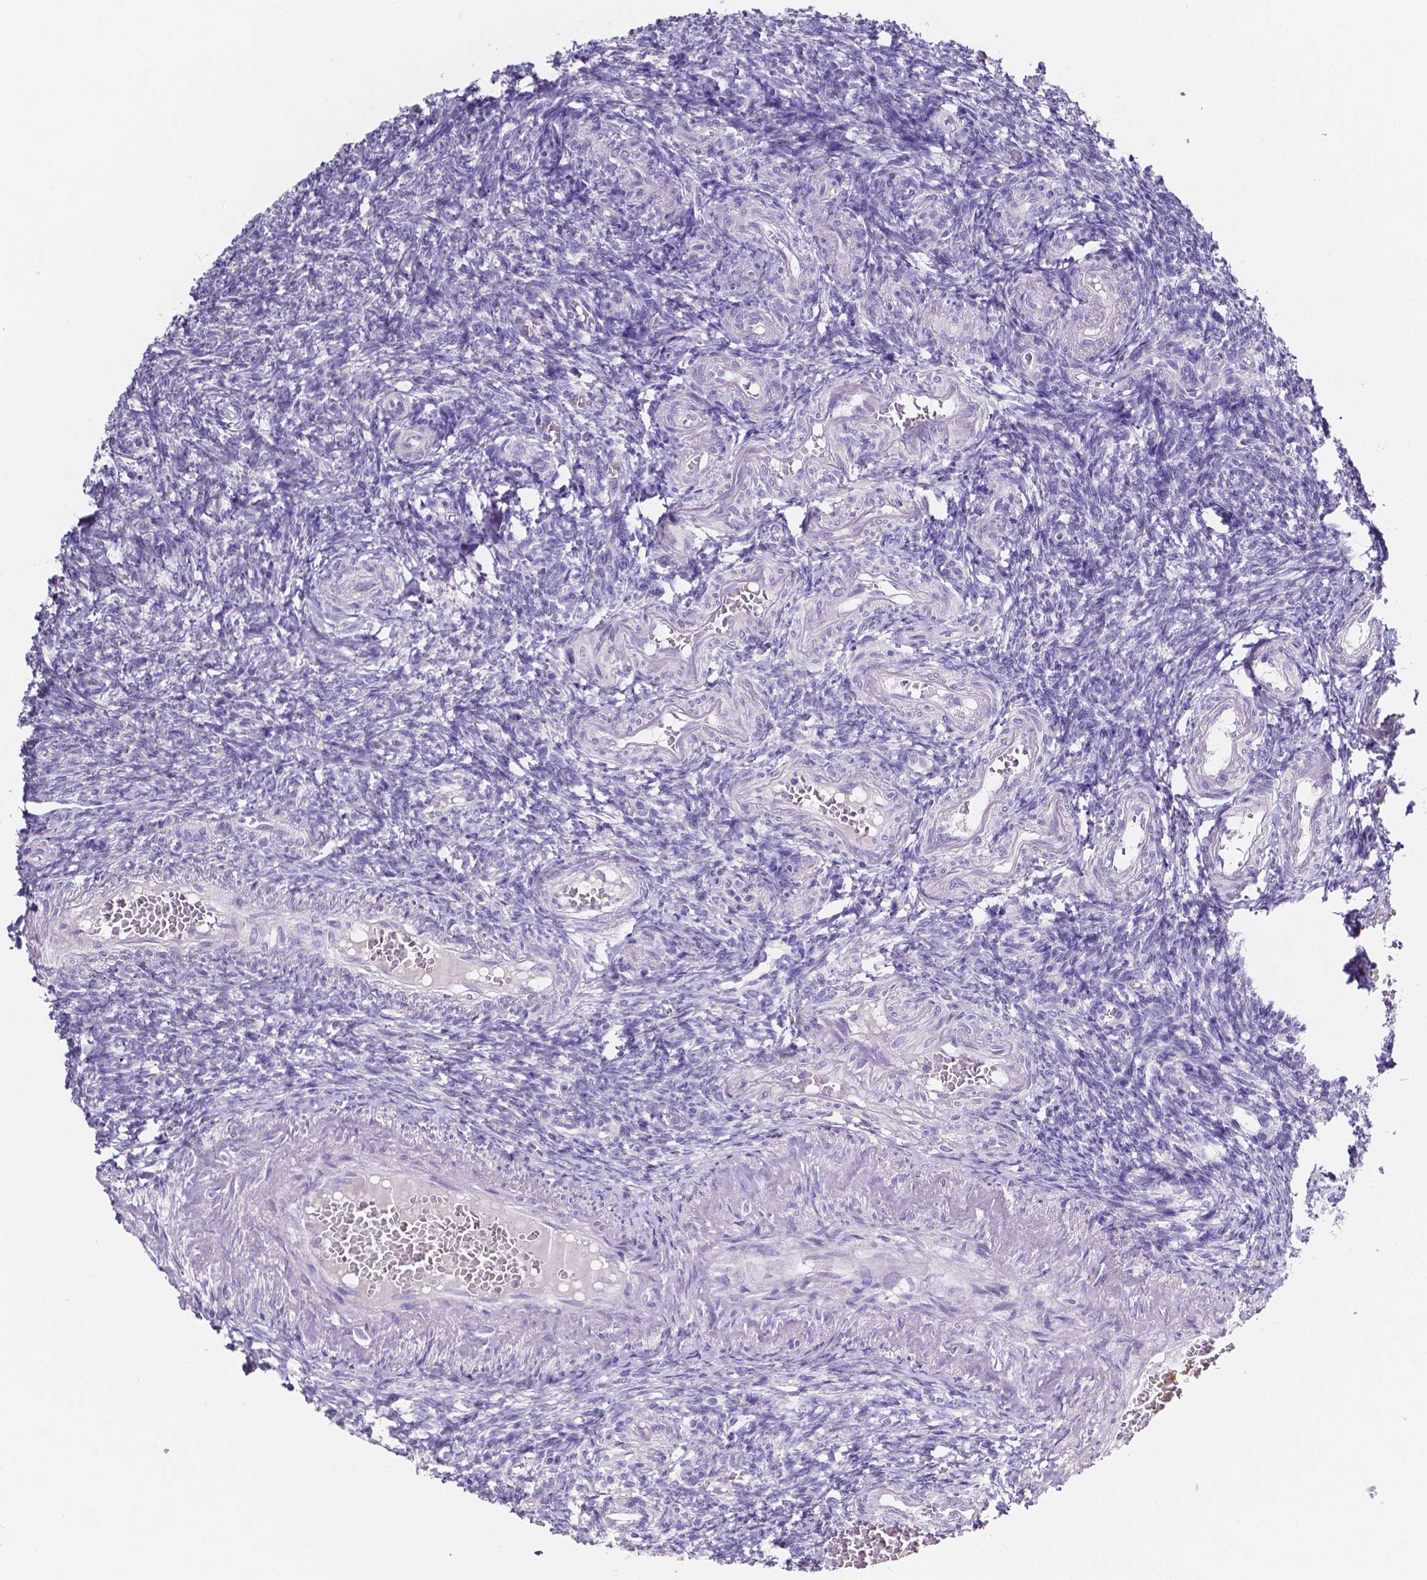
{"staining": {"intensity": "negative", "quantity": "none", "location": "none"}, "tissue": "ovary", "cell_type": "Ovarian stroma cells", "image_type": "normal", "snomed": [{"axis": "morphology", "description": "Normal tissue, NOS"}, {"axis": "topography", "description": "Ovary"}], "caption": "The image displays no significant expression in ovarian stroma cells of ovary. The staining is performed using DAB (3,3'-diaminobenzidine) brown chromogen with nuclei counter-stained in using hematoxylin.", "gene": "ACP5", "patient": {"sex": "female", "age": 39}}